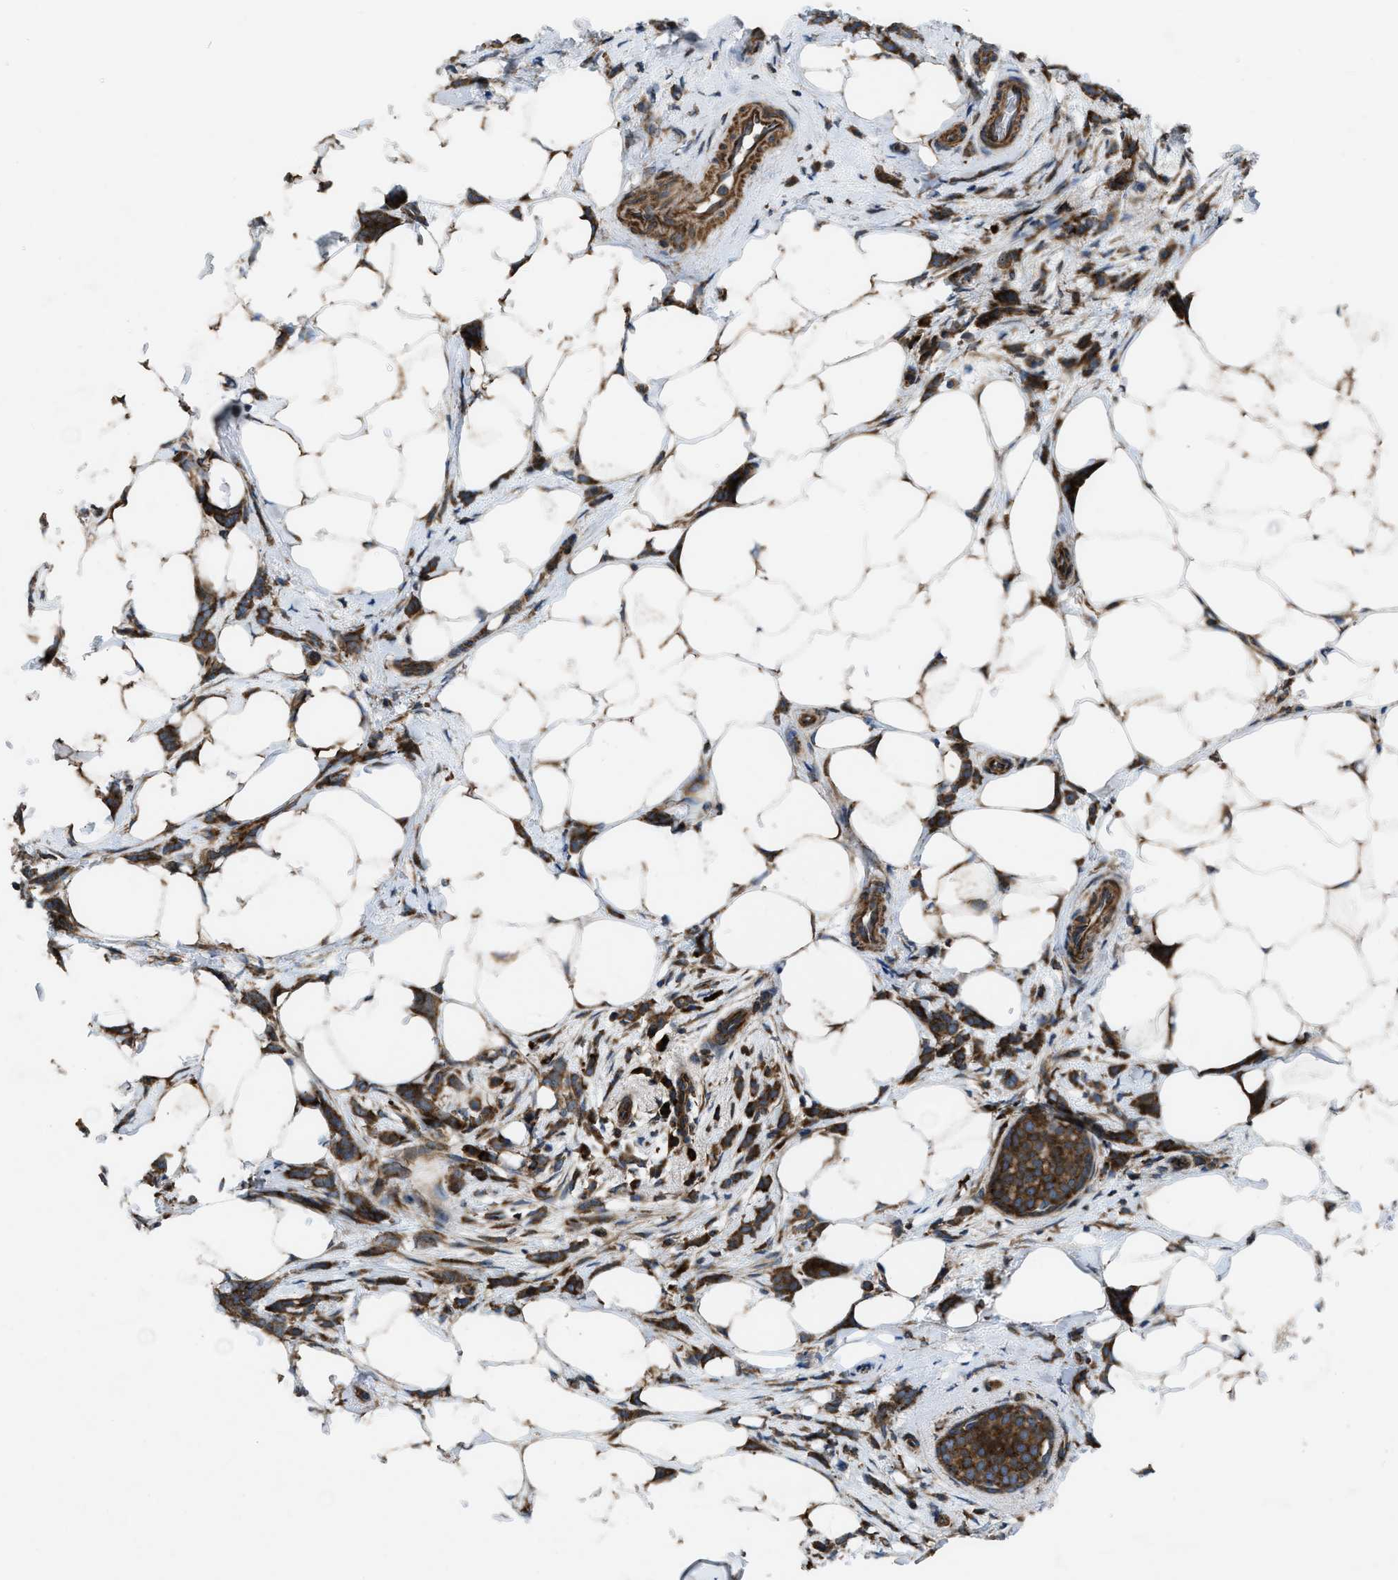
{"staining": {"intensity": "strong", "quantity": ">75%", "location": "cytoplasmic/membranous"}, "tissue": "breast cancer", "cell_type": "Tumor cells", "image_type": "cancer", "snomed": [{"axis": "morphology", "description": "Lobular carcinoma, in situ"}, {"axis": "morphology", "description": "Lobular carcinoma"}, {"axis": "topography", "description": "Breast"}], "caption": "Brown immunohistochemical staining in breast lobular carcinoma in situ shows strong cytoplasmic/membranous positivity in about >75% of tumor cells.", "gene": "PER3", "patient": {"sex": "female", "age": 41}}